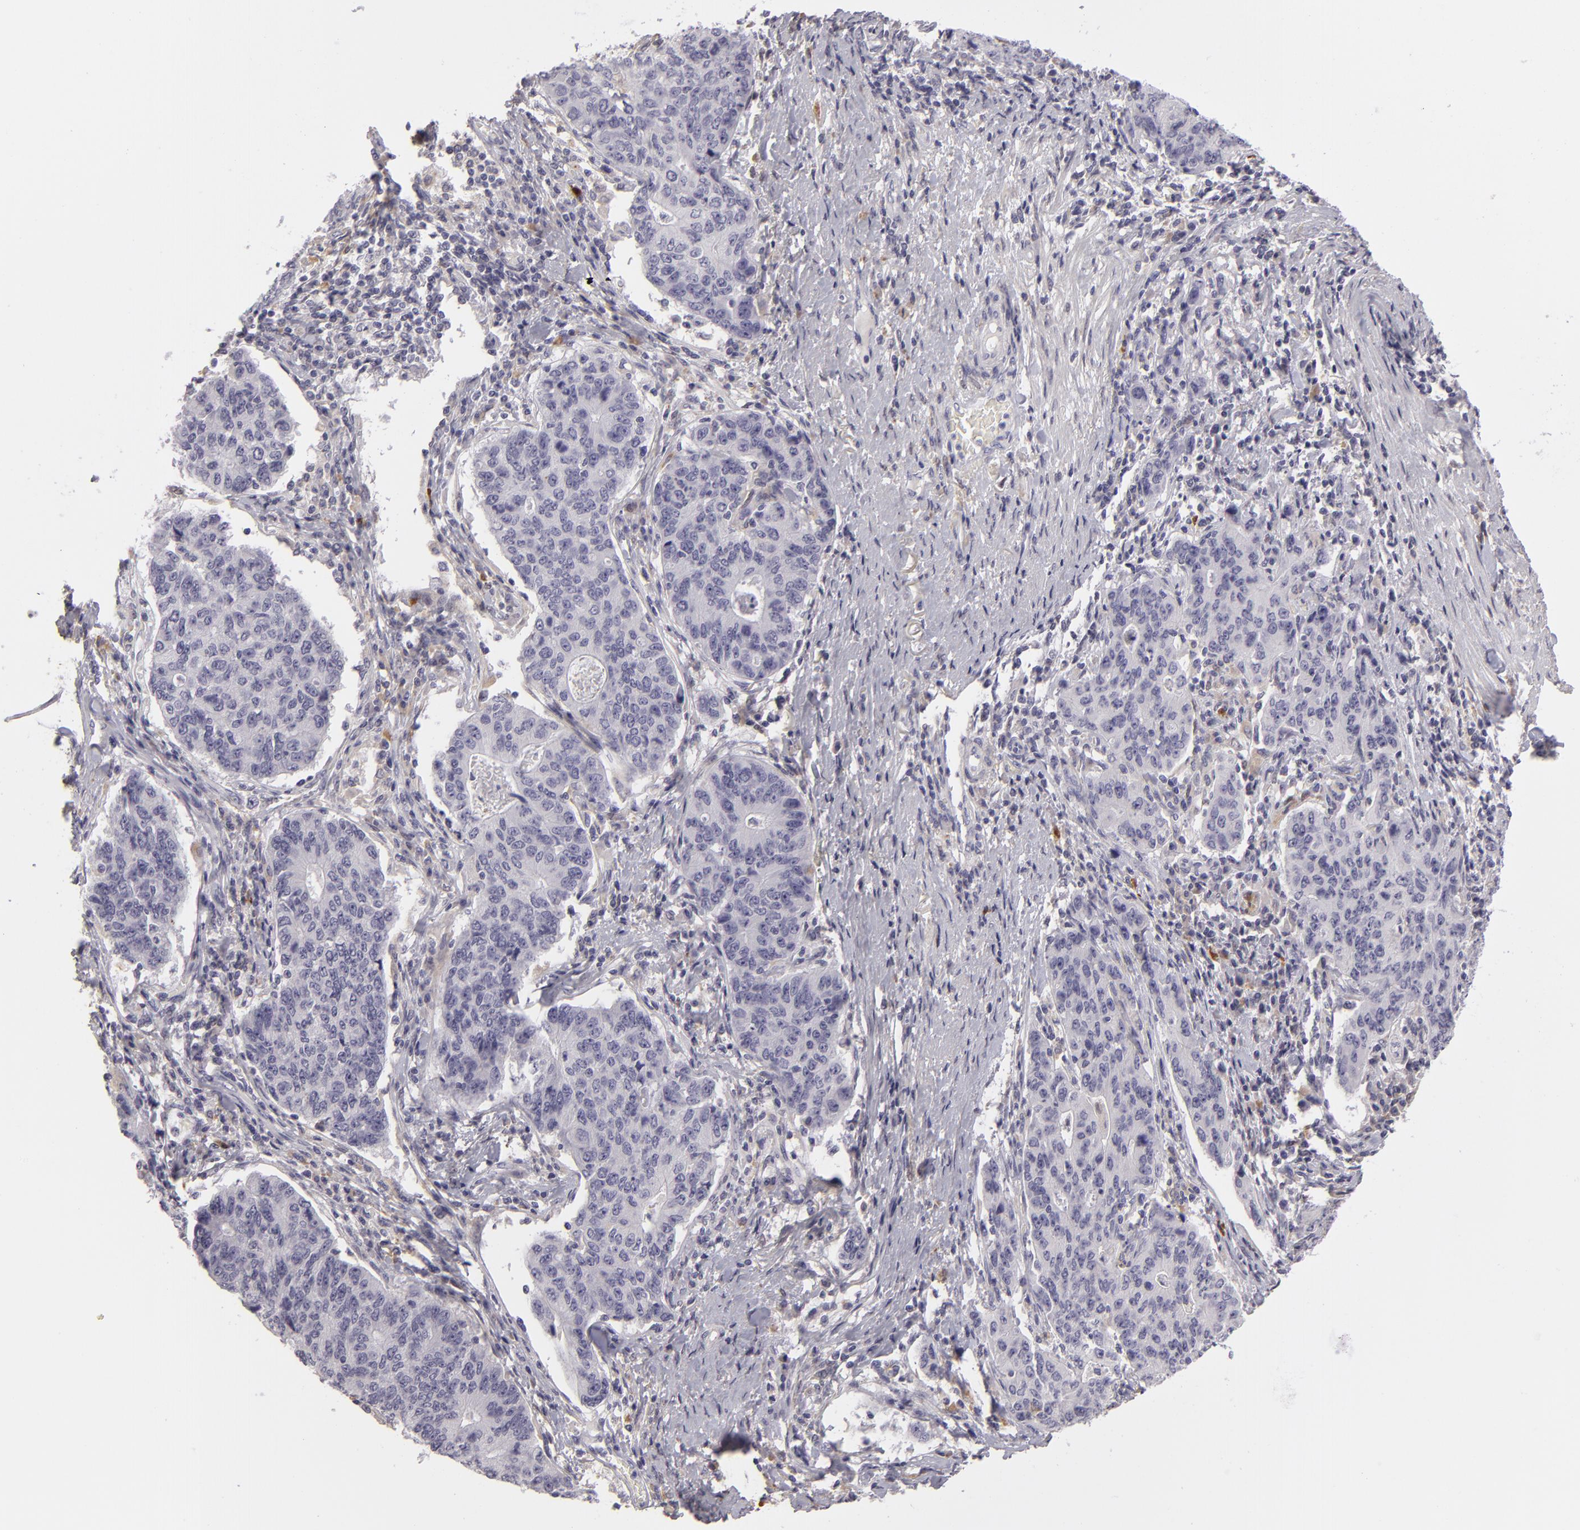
{"staining": {"intensity": "negative", "quantity": "none", "location": "none"}, "tissue": "stomach cancer", "cell_type": "Tumor cells", "image_type": "cancer", "snomed": [{"axis": "morphology", "description": "Adenocarcinoma, NOS"}, {"axis": "topography", "description": "Esophagus"}, {"axis": "topography", "description": "Stomach"}], "caption": "Immunohistochemistry (IHC) of stomach cancer (adenocarcinoma) reveals no staining in tumor cells.", "gene": "EFS", "patient": {"sex": "male", "age": 74}}